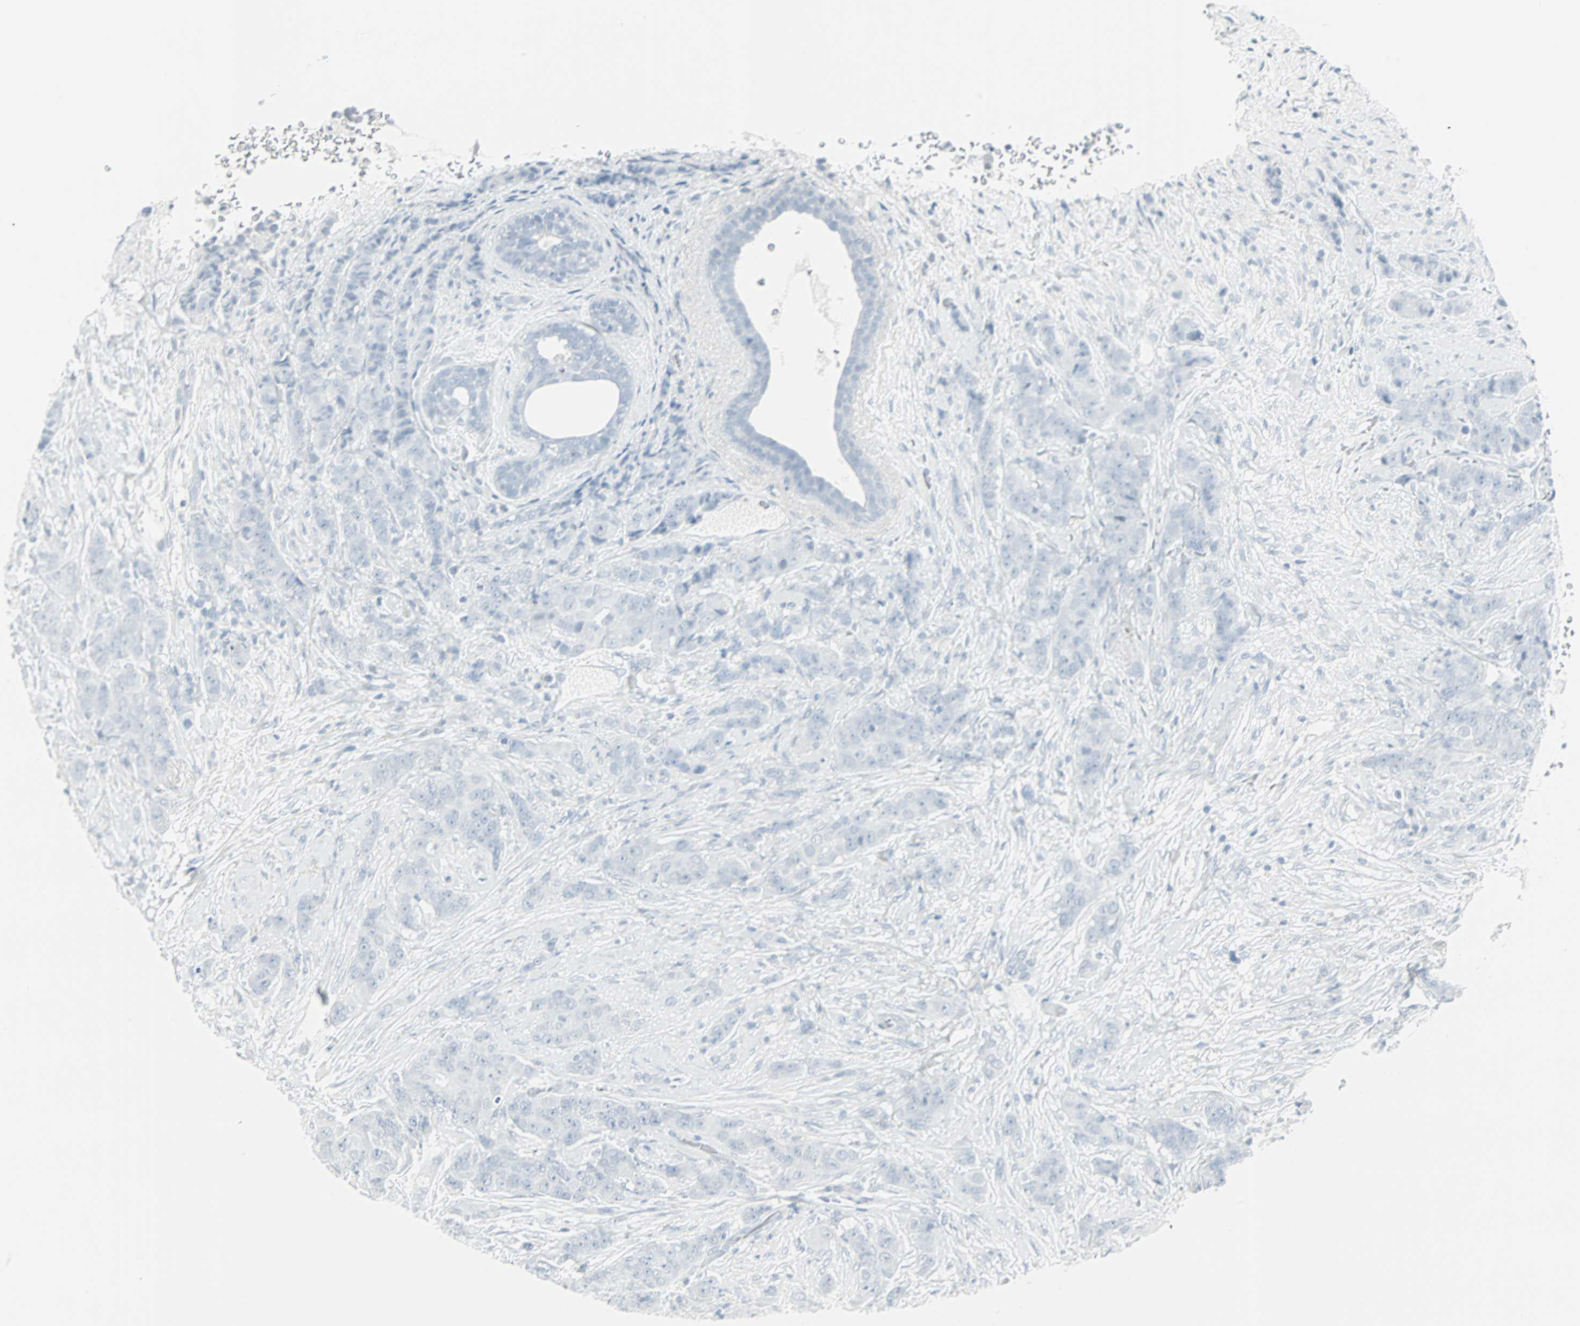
{"staining": {"intensity": "negative", "quantity": "none", "location": "none"}, "tissue": "breast cancer", "cell_type": "Tumor cells", "image_type": "cancer", "snomed": [{"axis": "morphology", "description": "Duct carcinoma"}, {"axis": "topography", "description": "Breast"}], "caption": "This is a micrograph of IHC staining of infiltrating ductal carcinoma (breast), which shows no positivity in tumor cells.", "gene": "LANCL3", "patient": {"sex": "female", "age": 40}}